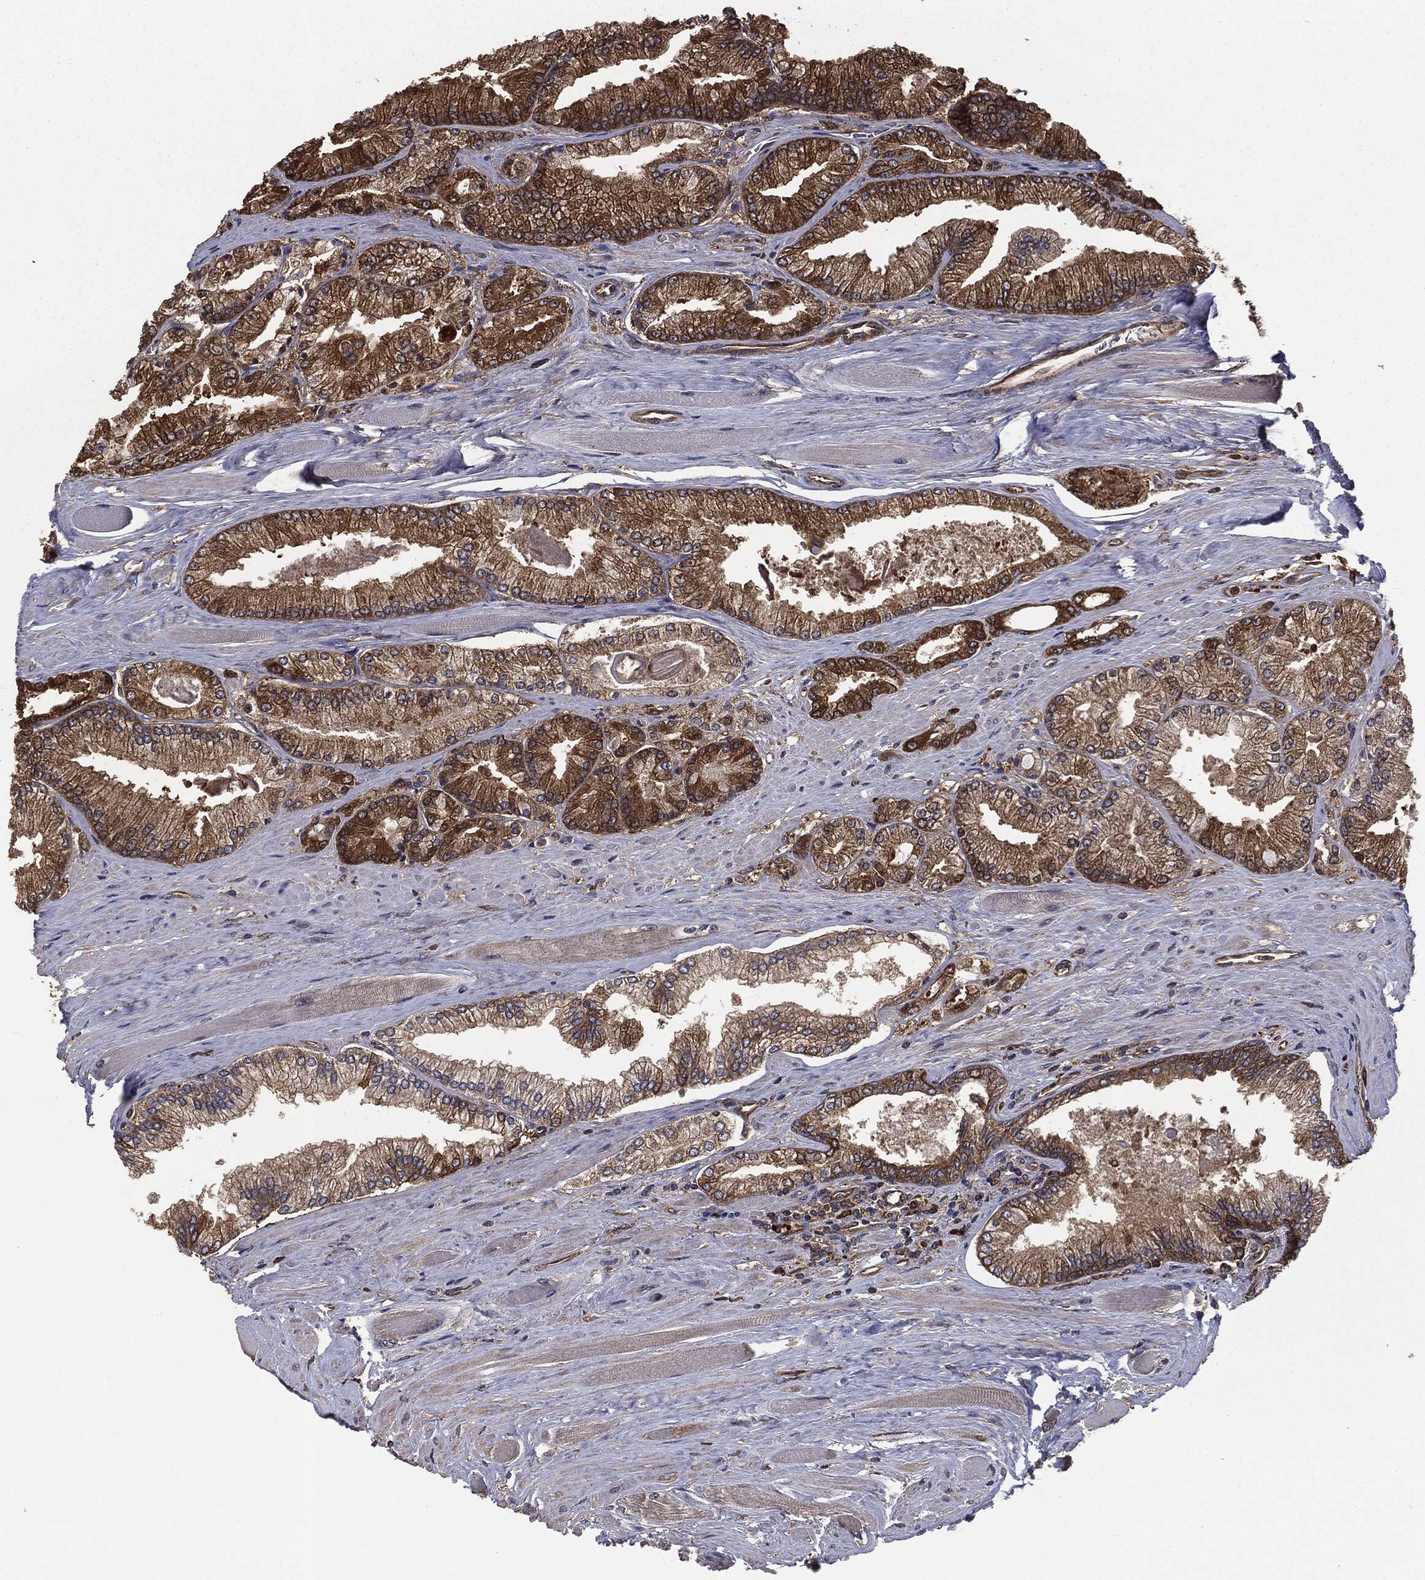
{"staining": {"intensity": "strong", "quantity": ">75%", "location": "cytoplasmic/membranous"}, "tissue": "prostate cancer", "cell_type": "Tumor cells", "image_type": "cancer", "snomed": [{"axis": "morphology", "description": "Adenocarcinoma, Low grade"}, {"axis": "topography", "description": "Prostate"}], "caption": "This histopathology image shows immunohistochemistry staining of adenocarcinoma (low-grade) (prostate), with high strong cytoplasmic/membranous positivity in about >75% of tumor cells.", "gene": "NME1", "patient": {"sex": "male", "age": 67}}